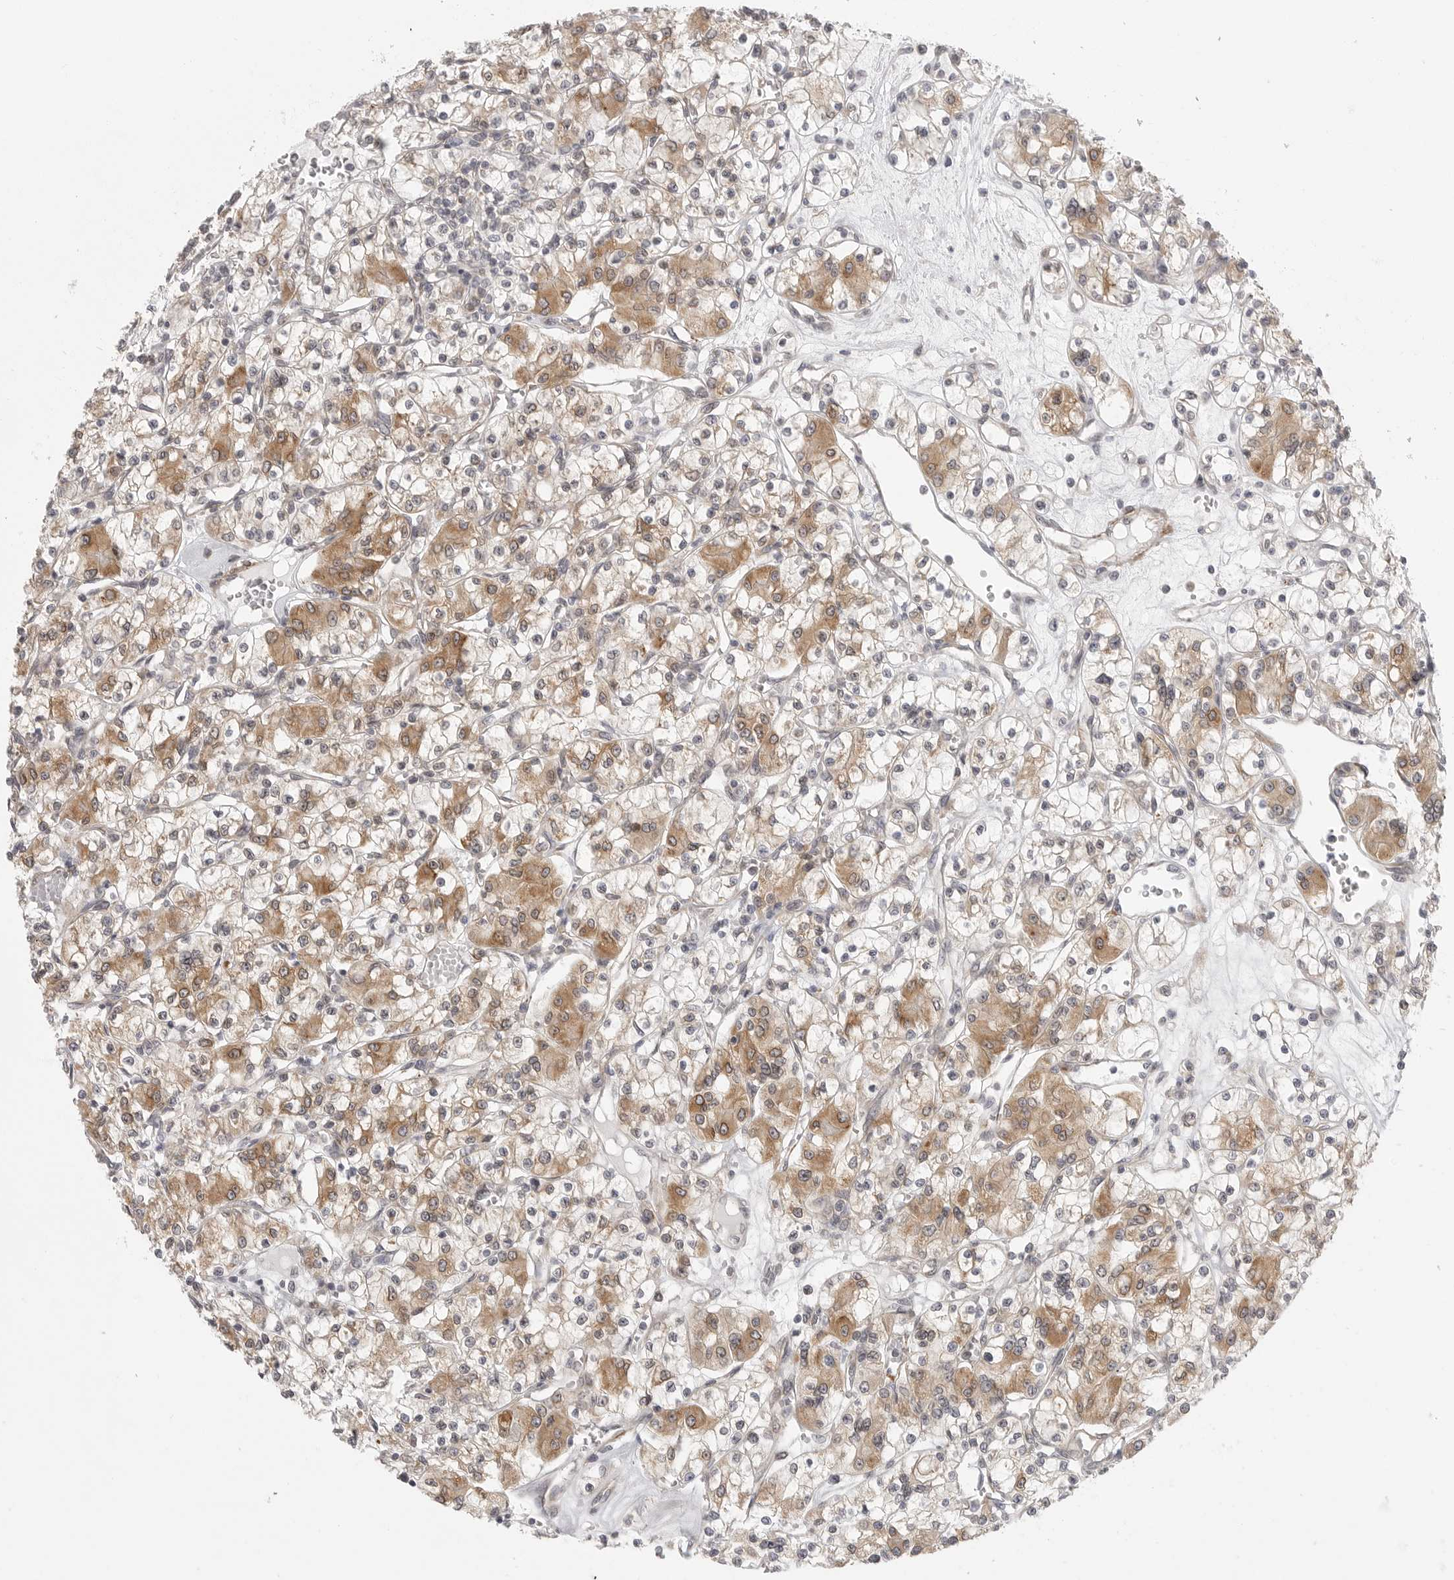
{"staining": {"intensity": "moderate", "quantity": "25%-75%", "location": "cytoplasmic/membranous"}, "tissue": "renal cancer", "cell_type": "Tumor cells", "image_type": "cancer", "snomed": [{"axis": "morphology", "description": "Adenocarcinoma, NOS"}, {"axis": "topography", "description": "Kidney"}], "caption": "Immunohistochemical staining of adenocarcinoma (renal) displays medium levels of moderate cytoplasmic/membranous protein positivity in about 25%-75% of tumor cells.", "gene": "CERS2", "patient": {"sex": "female", "age": 59}}